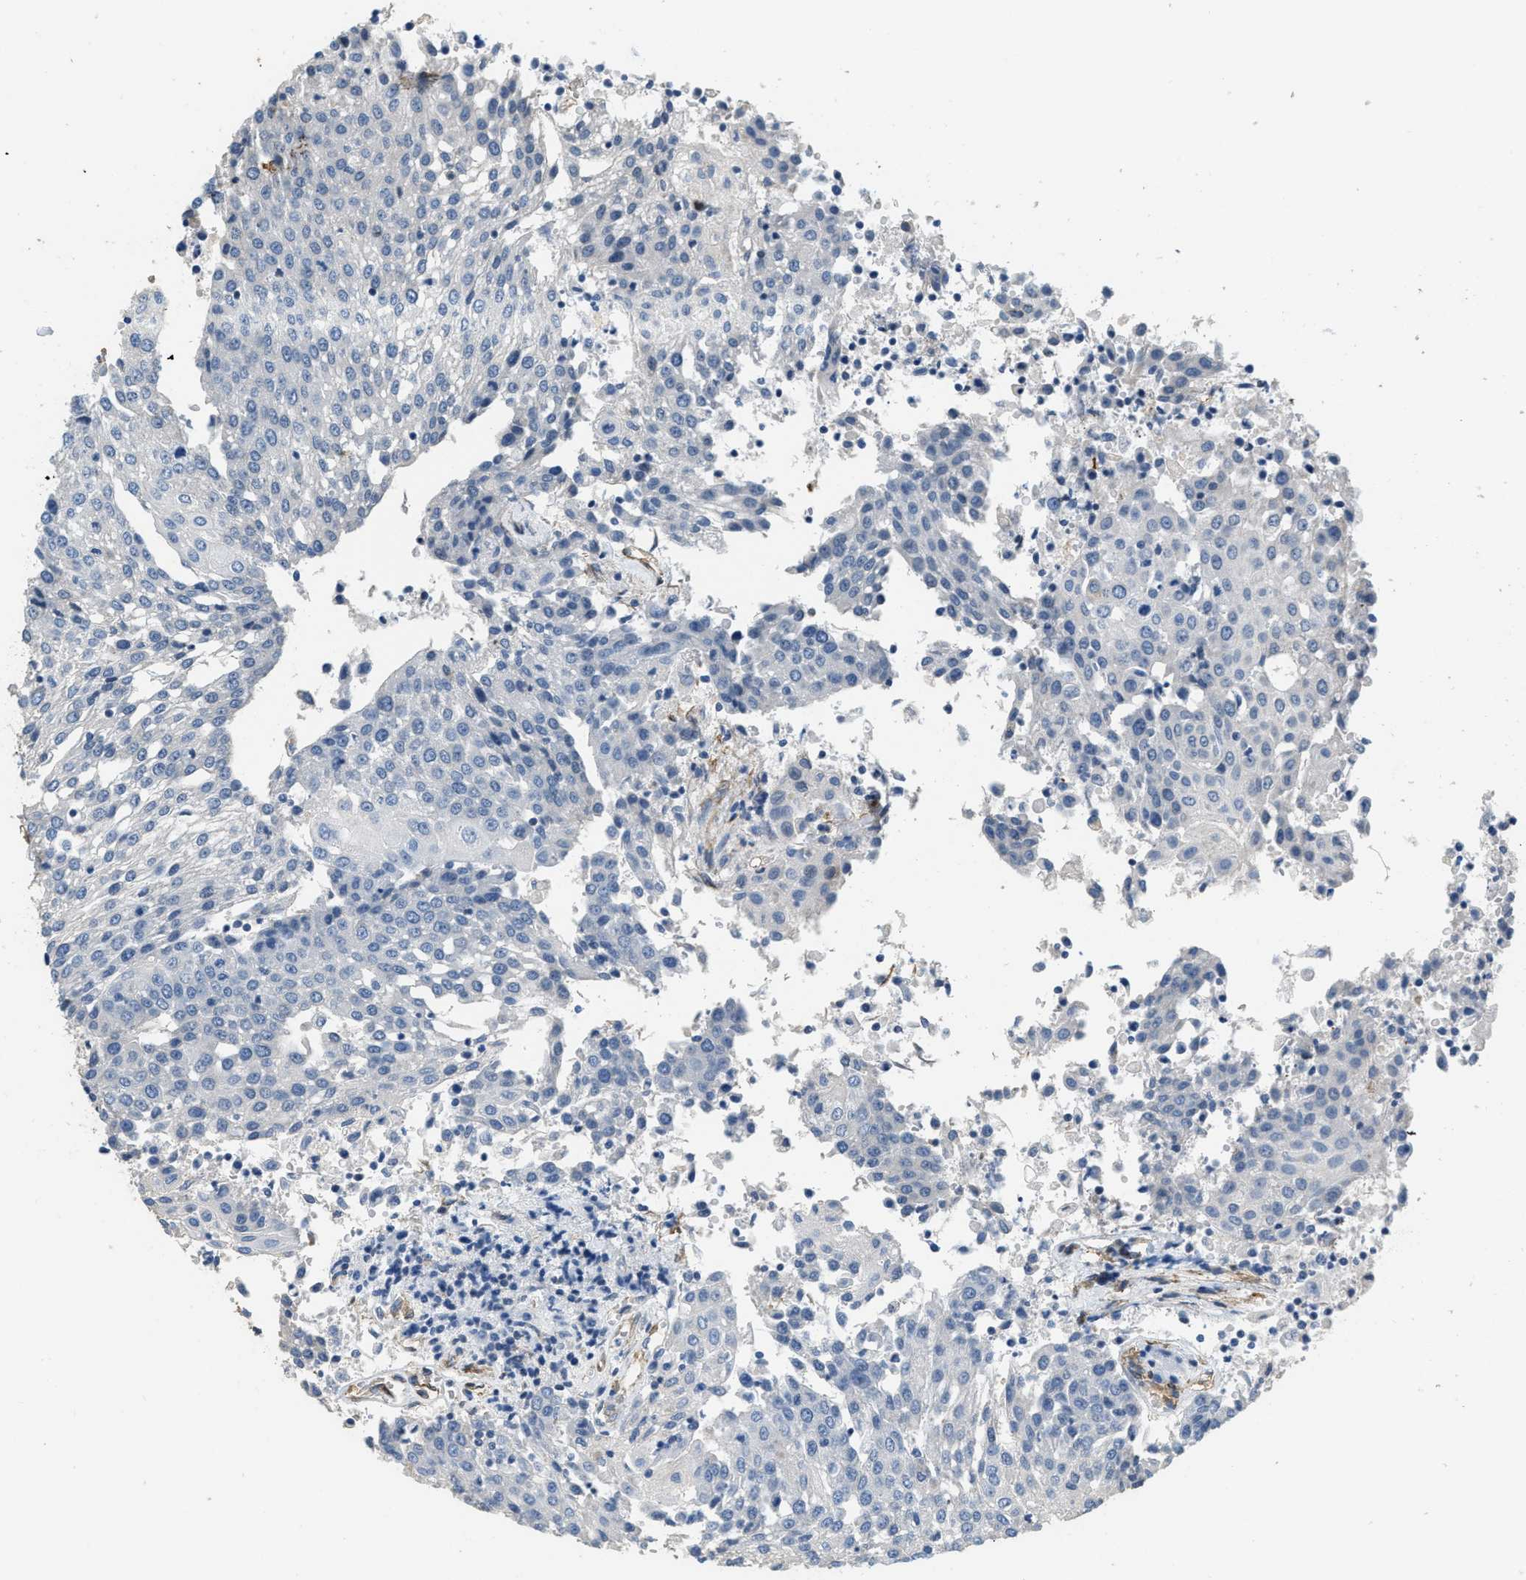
{"staining": {"intensity": "negative", "quantity": "none", "location": "none"}, "tissue": "urothelial cancer", "cell_type": "Tumor cells", "image_type": "cancer", "snomed": [{"axis": "morphology", "description": "Urothelial carcinoma, High grade"}, {"axis": "topography", "description": "Urinary bladder"}], "caption": "Tumor cells show no significant expression in urothelial cancer.", "gene": "TMEM43", "patient": {"sex": "female", "age": 85}}